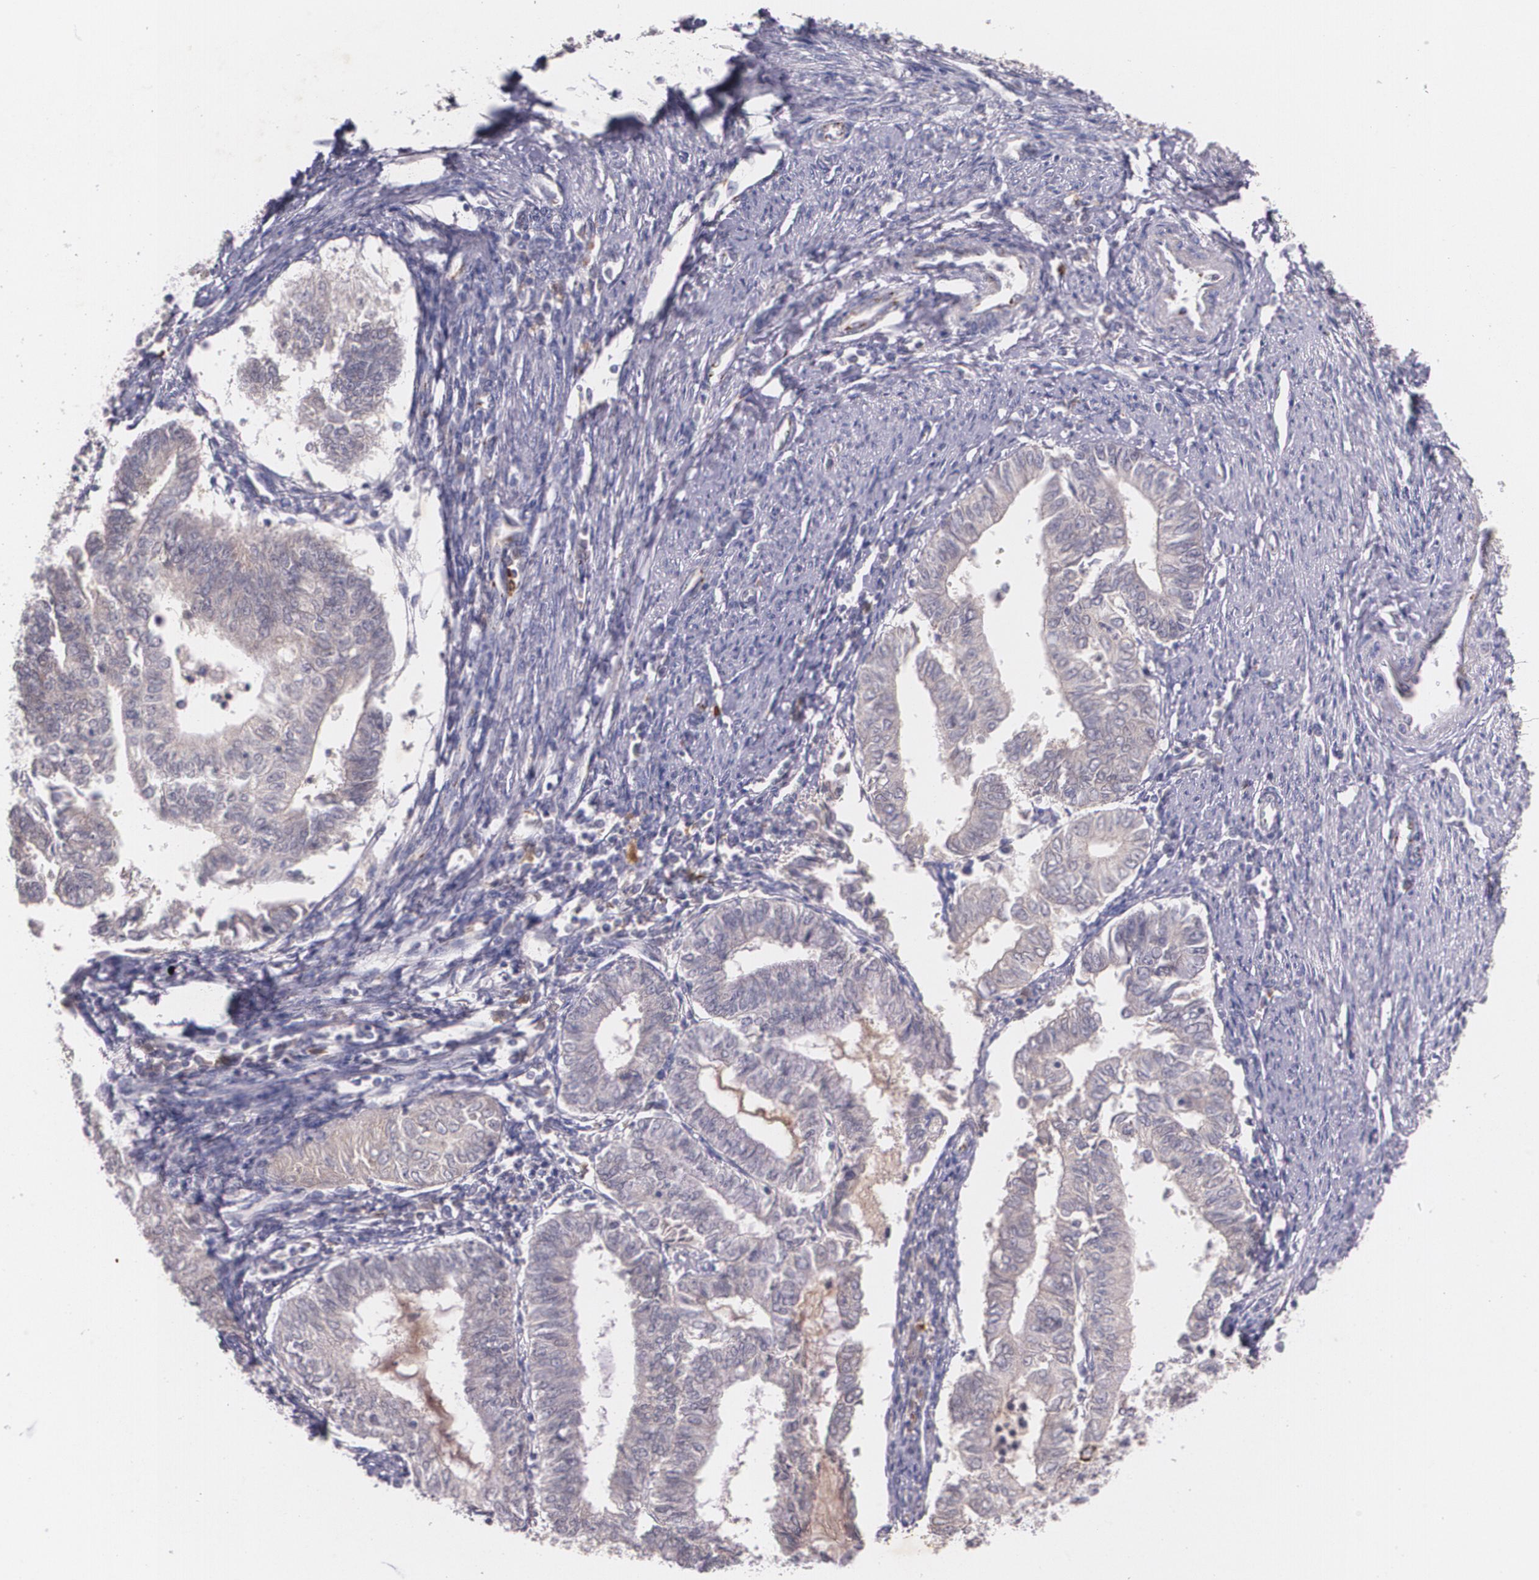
{"staining": {"intensity": "weak", "quantity": ">75%", "location": "cytoplasmic/membranous"}, "tissue": "endometrial cancer", "cell_type": "Tumor cells", "image_type": "cancer", "snomed": [{"axis": "morphology", "description": "Adenocarcinoma, NOS"}, {"axis": "topography", "description": "Endometrium"}], "caption": "The photomicrograph demonstrates a brown stain indicating the presence of a protein in the cytoplasmic/membranous of tumor cells in adenocarcinoma (endometrial).", "gene": "TM4SF1", "patient": {"sex": "female", "age": 66}}